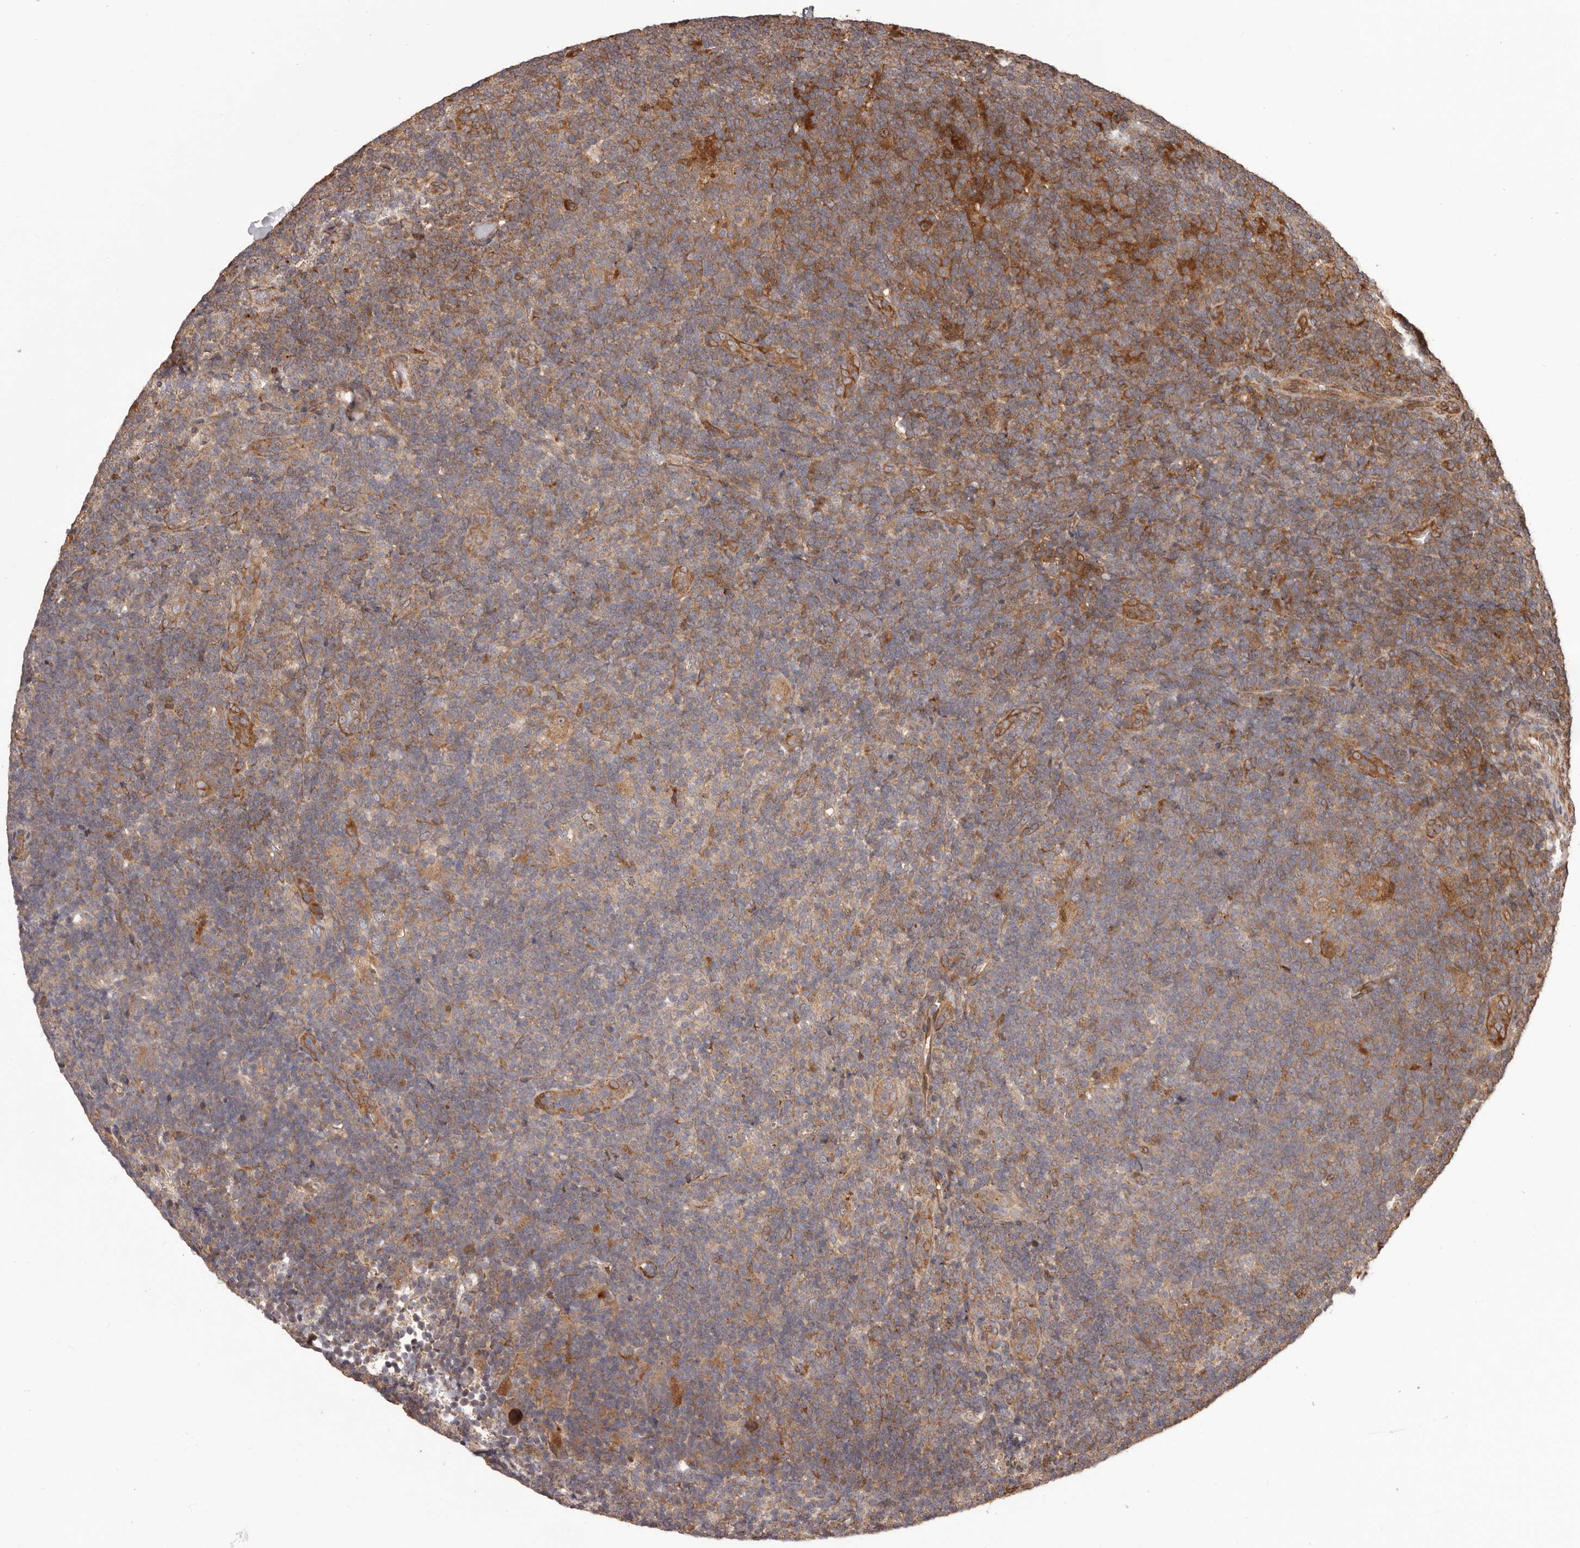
{"staining": {"intensity": "weak", "quantity": "<25%", "location": "cytoplasmic/membranous"}, "tissue": "lymphoma", "cell_type": "Tumor cells", "image_type": "cancer", "snomed": [{"axis": "morphology", "description": "Hodgkin's disease, NOS"}, {"axis": "topography", "description": "Lymph node"}], "caption": "Human Hodgkin's disease stained for a protein using immunohistochemistry (IHC) reveals no expression in tumor cells.", "gene": "MTO1", "patient": {"sex": "female", "age": 57}}